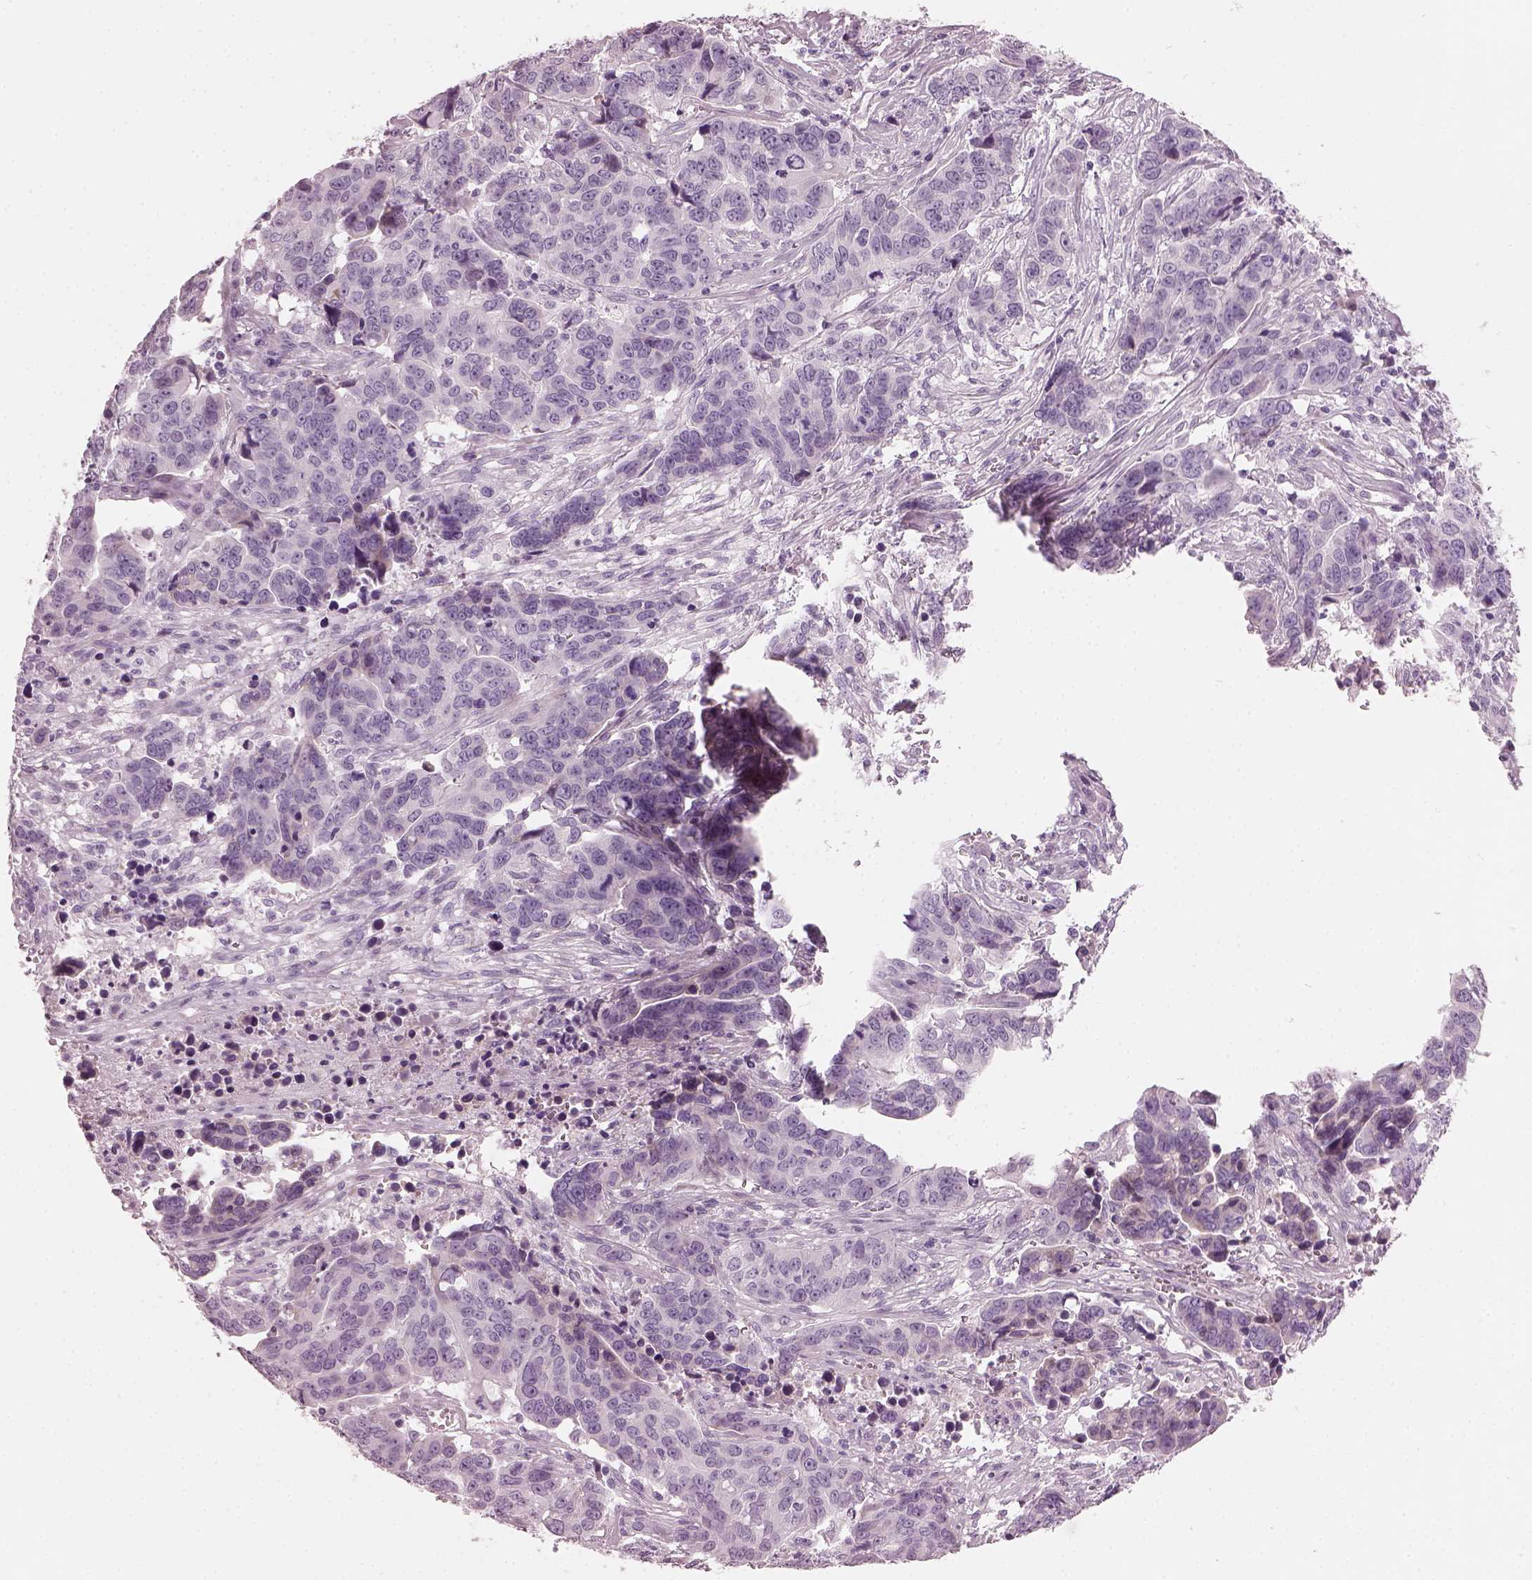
{"staining": {"intensity": "negative", "quantity": "none", "location": "none"}, "tissue": "ovarian cancer", "cell_type": "Tumor cells", "image_type": "cancer", "snomed": [{"axis": "morphology", "description": "Carcinoma, endometroid"}, {"axis": "topography", "description": "Ovary"}], "caption": "Immunohistochemical staining of human endometroid carcinoma (ovarian) exhibits no significant positivity in tumor cells. (DAB immunohistochemistry (IHC), high magnification).", "gene": "HYDIN", "patient": {"sex": "female", "age": 78}}